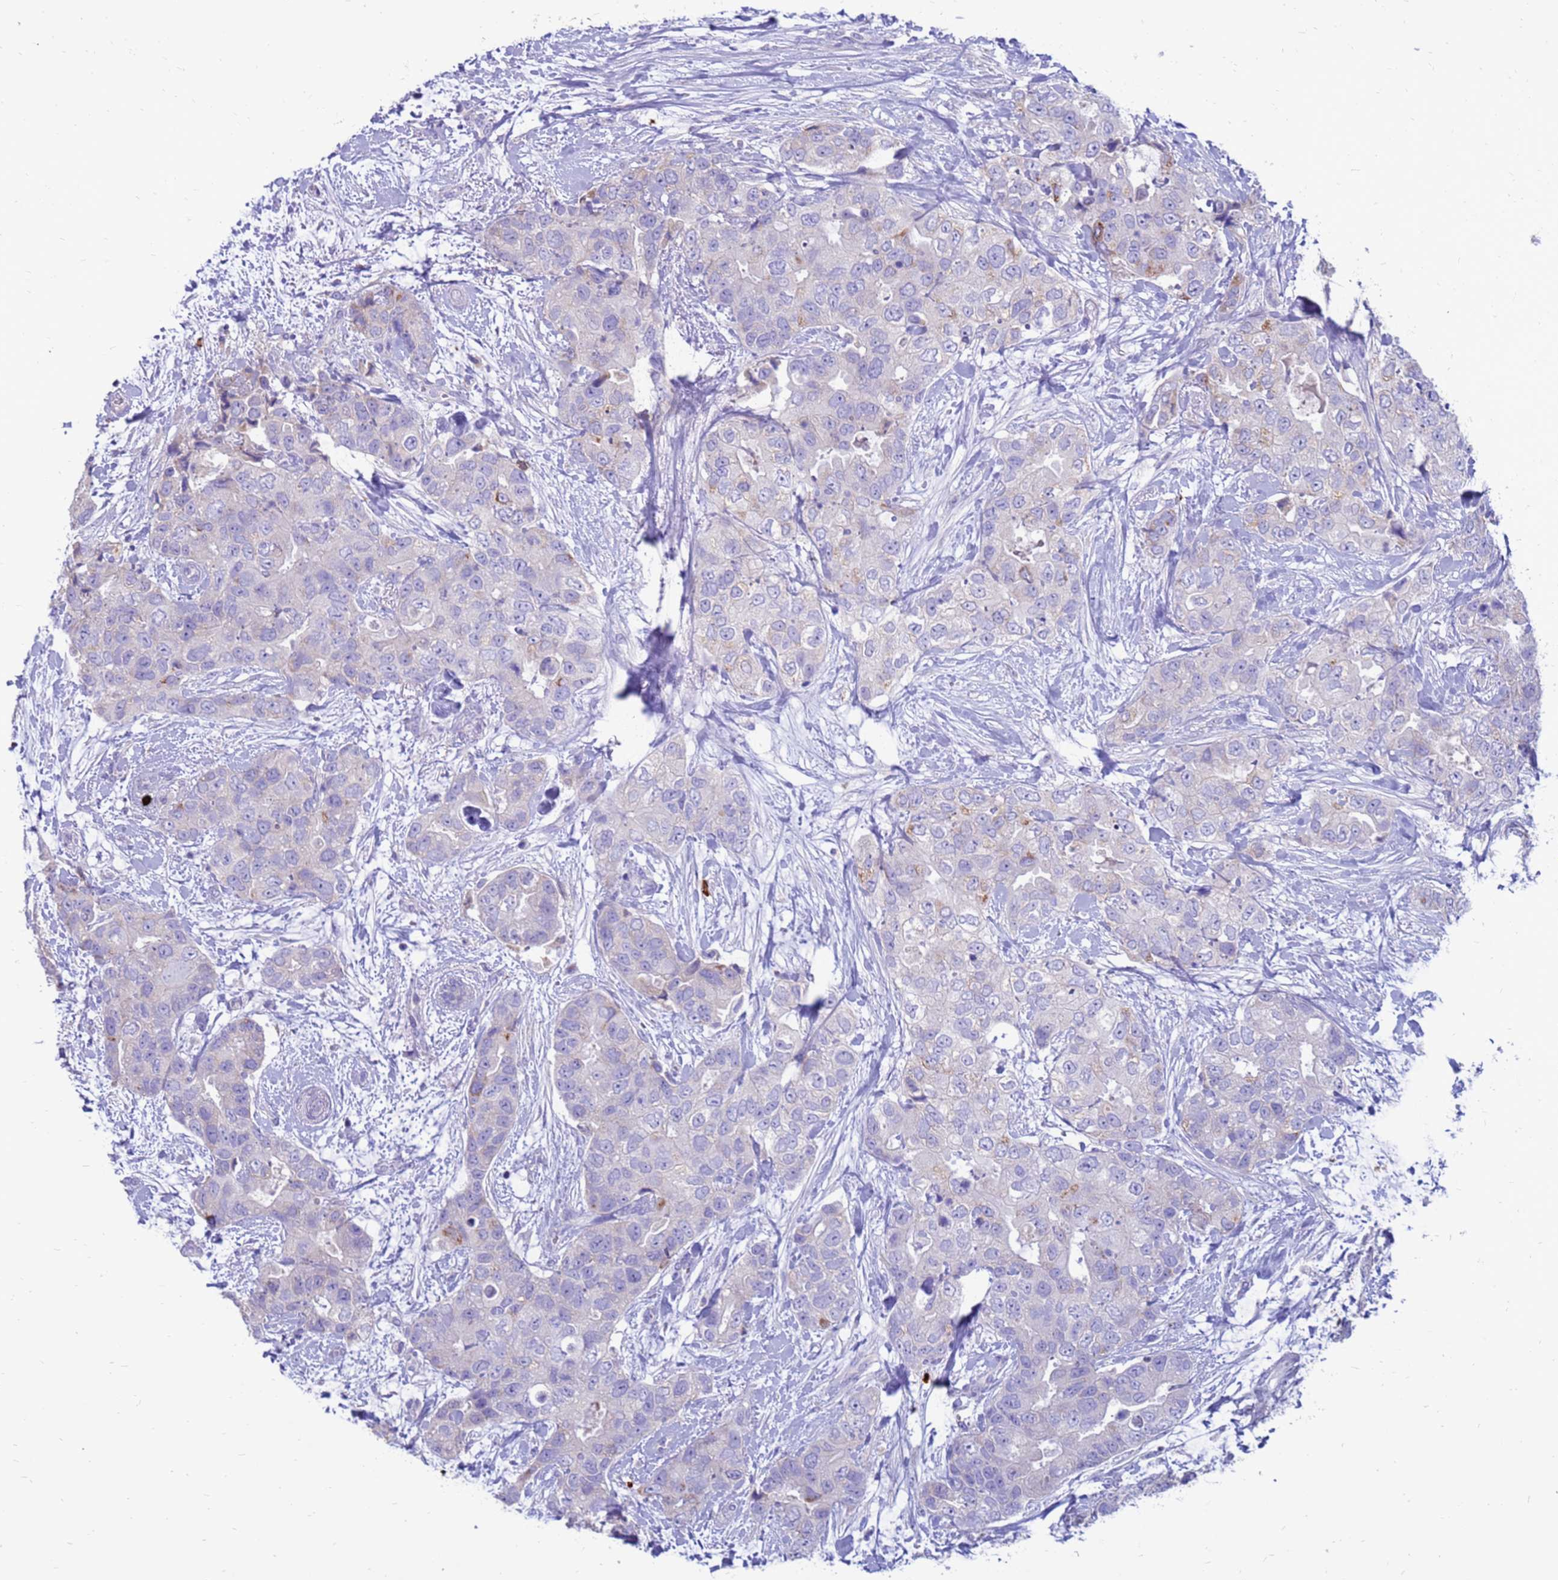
{"staining": {"intensity": "moderate", "quantity": "<25%", "location": "cytoplasmic/membranous"}, "tissue": "breast cancer", "cell_type": "Tumor cells", "image_type": "cancer", "snomed": [{"axis": "morphology", "description": "Duct carcinoma"}, {"axis": "topography", "description": "Breast"}], "caption": "High-power microscopy captured an immunohistochemistry (IHC) micrograph of breast cancer, revealing moderate cytoplasmic/membranous expression in approximately <25% of tumor cells.", "gene": "PDE10A", "patient": {"sex": "female", "age": 62}}